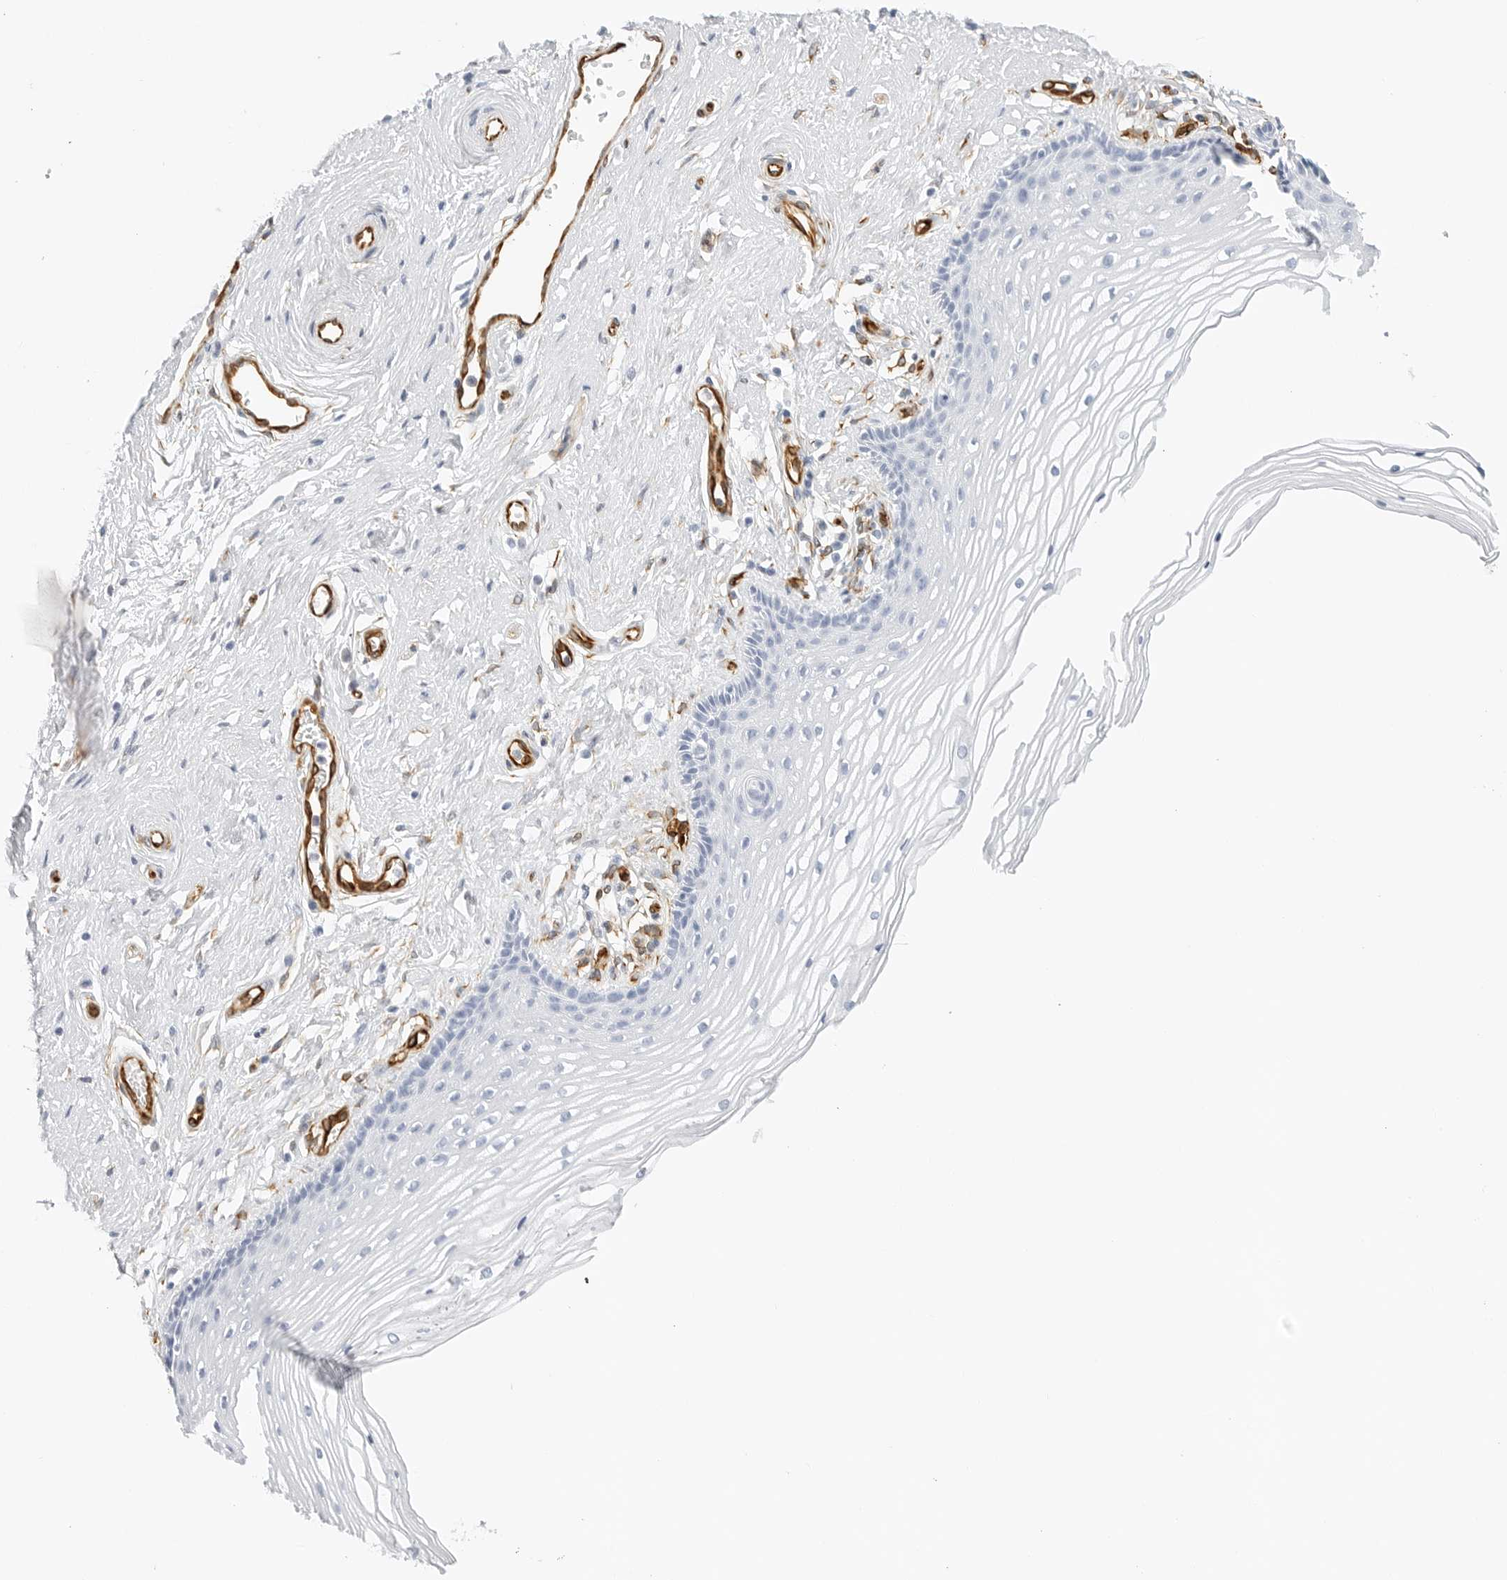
{"staining": {"intensity": "negative", "quantity": "none", "location": "none"}, "tissue": "vagina", "cell_type": "Squamous epithelial cells", "image_type": "normal", "snomed": [{"axis": "morphology", "description": "Normal tissue, NOS"}, {"axis": "topography", "description": "Vagina"}], "caption": "This is a histopathology image of IHC staining of normal vagina, which shows no positivity in squamous epithelial cells. The staining is performed using DAB (3,3'-diaminobenzidine) brown chromogen with nuclei counter-stained in using hematoxylin.", "gene": "NES", "patient": {"sex": "female", "age": 46}}